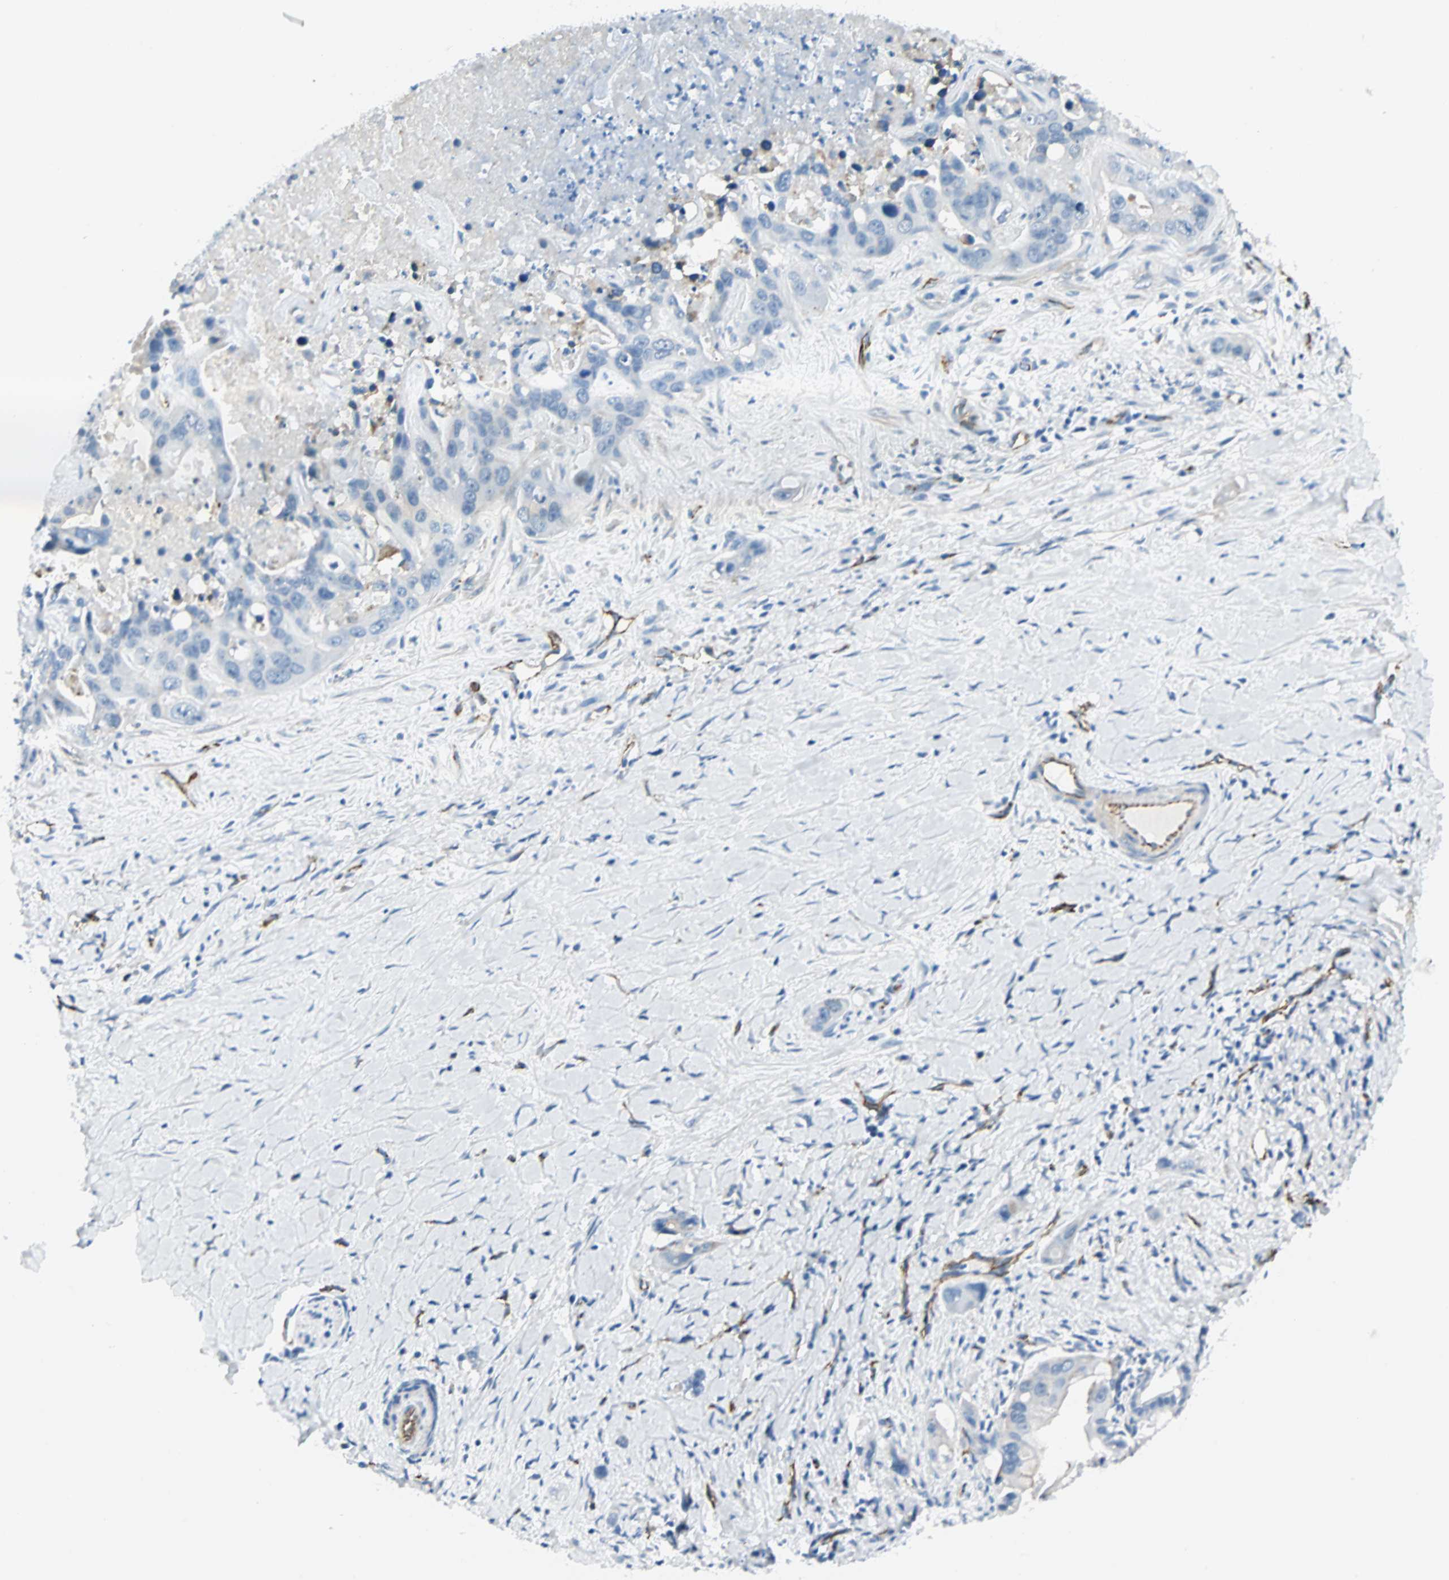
{"staining": {"intensity": "negative", "quantity": "none", "location": "none"}, "tissue": "liver cancer", "cell_type": "Tumor cells", "image_type": "cancer", "snomed": [{"axis": "morphology", "description": "Cholangiocarcinoma"}, {"axis": "topography", "description": "Liver"}], "caption": "DAB (3,3'-diaminobenzidine) immunohistochemical staining of liver cancer reveals no significant positivity in tumor cells.", "gene": "VPS9D1", "patient": {"sex": "female", "age": 65}}